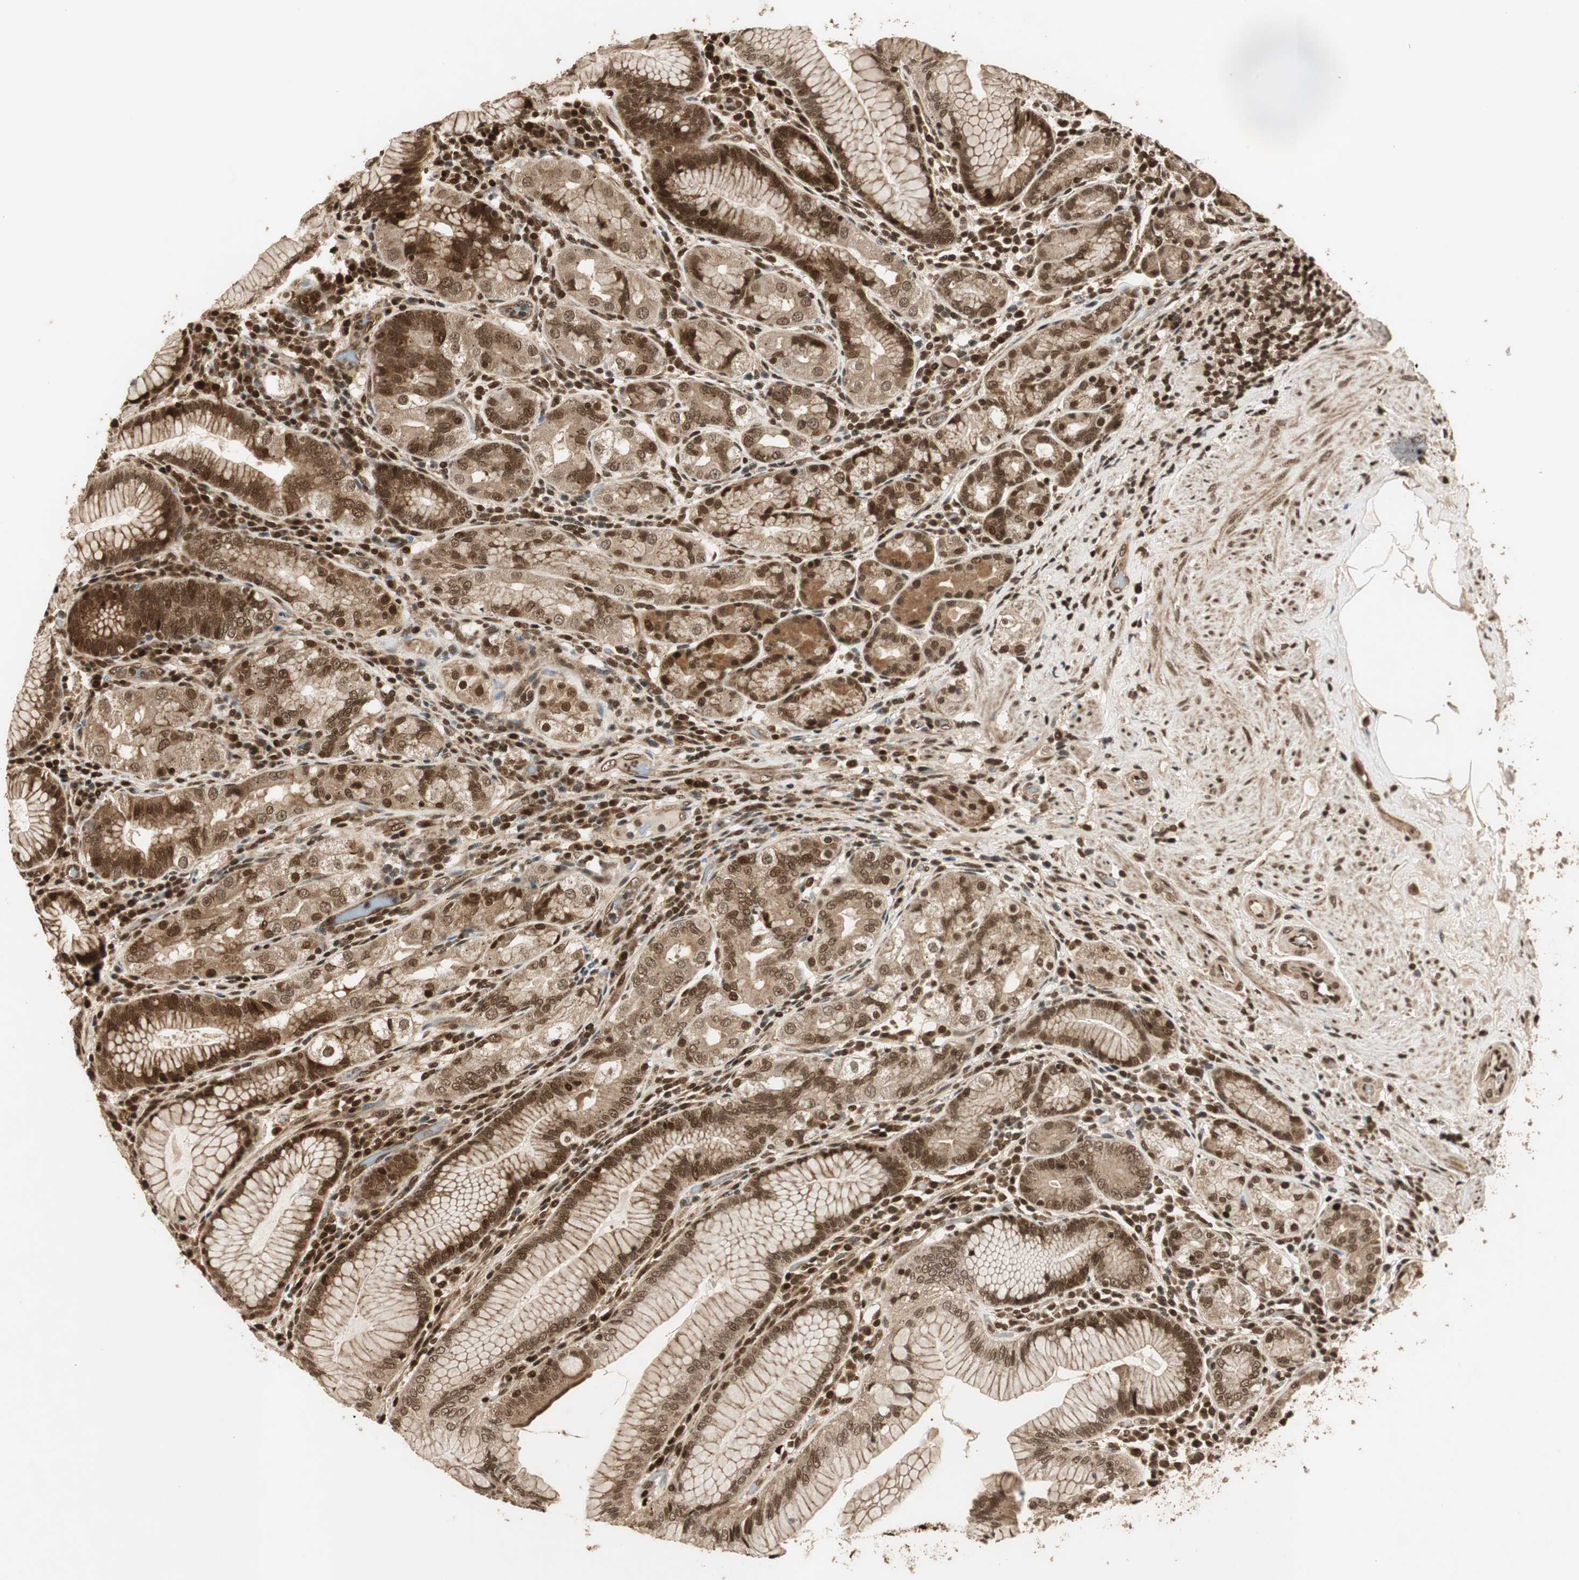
{"staining": {"intensity": "strong", "quantity": ">75%", "location": "cytoplasmic/membranous,nuclear"}, "tissue": "stomach", "cell_type": "Glandular cells", "image_type": "normal", "snomed": [{"axis": "morphology", "description": "Normal tissue, NOS"}, {"axis": "topography", "description": "Stomach, lower"}], "caption": "IHC (DAB) staining of unremarkable human stomach demonstrates strong cytoplasmic/membranous,nuclear protein staining in approximately >75% of glandular cells.", "gene": "RPA3", "patient": {"sex": "female", "age": 76}}